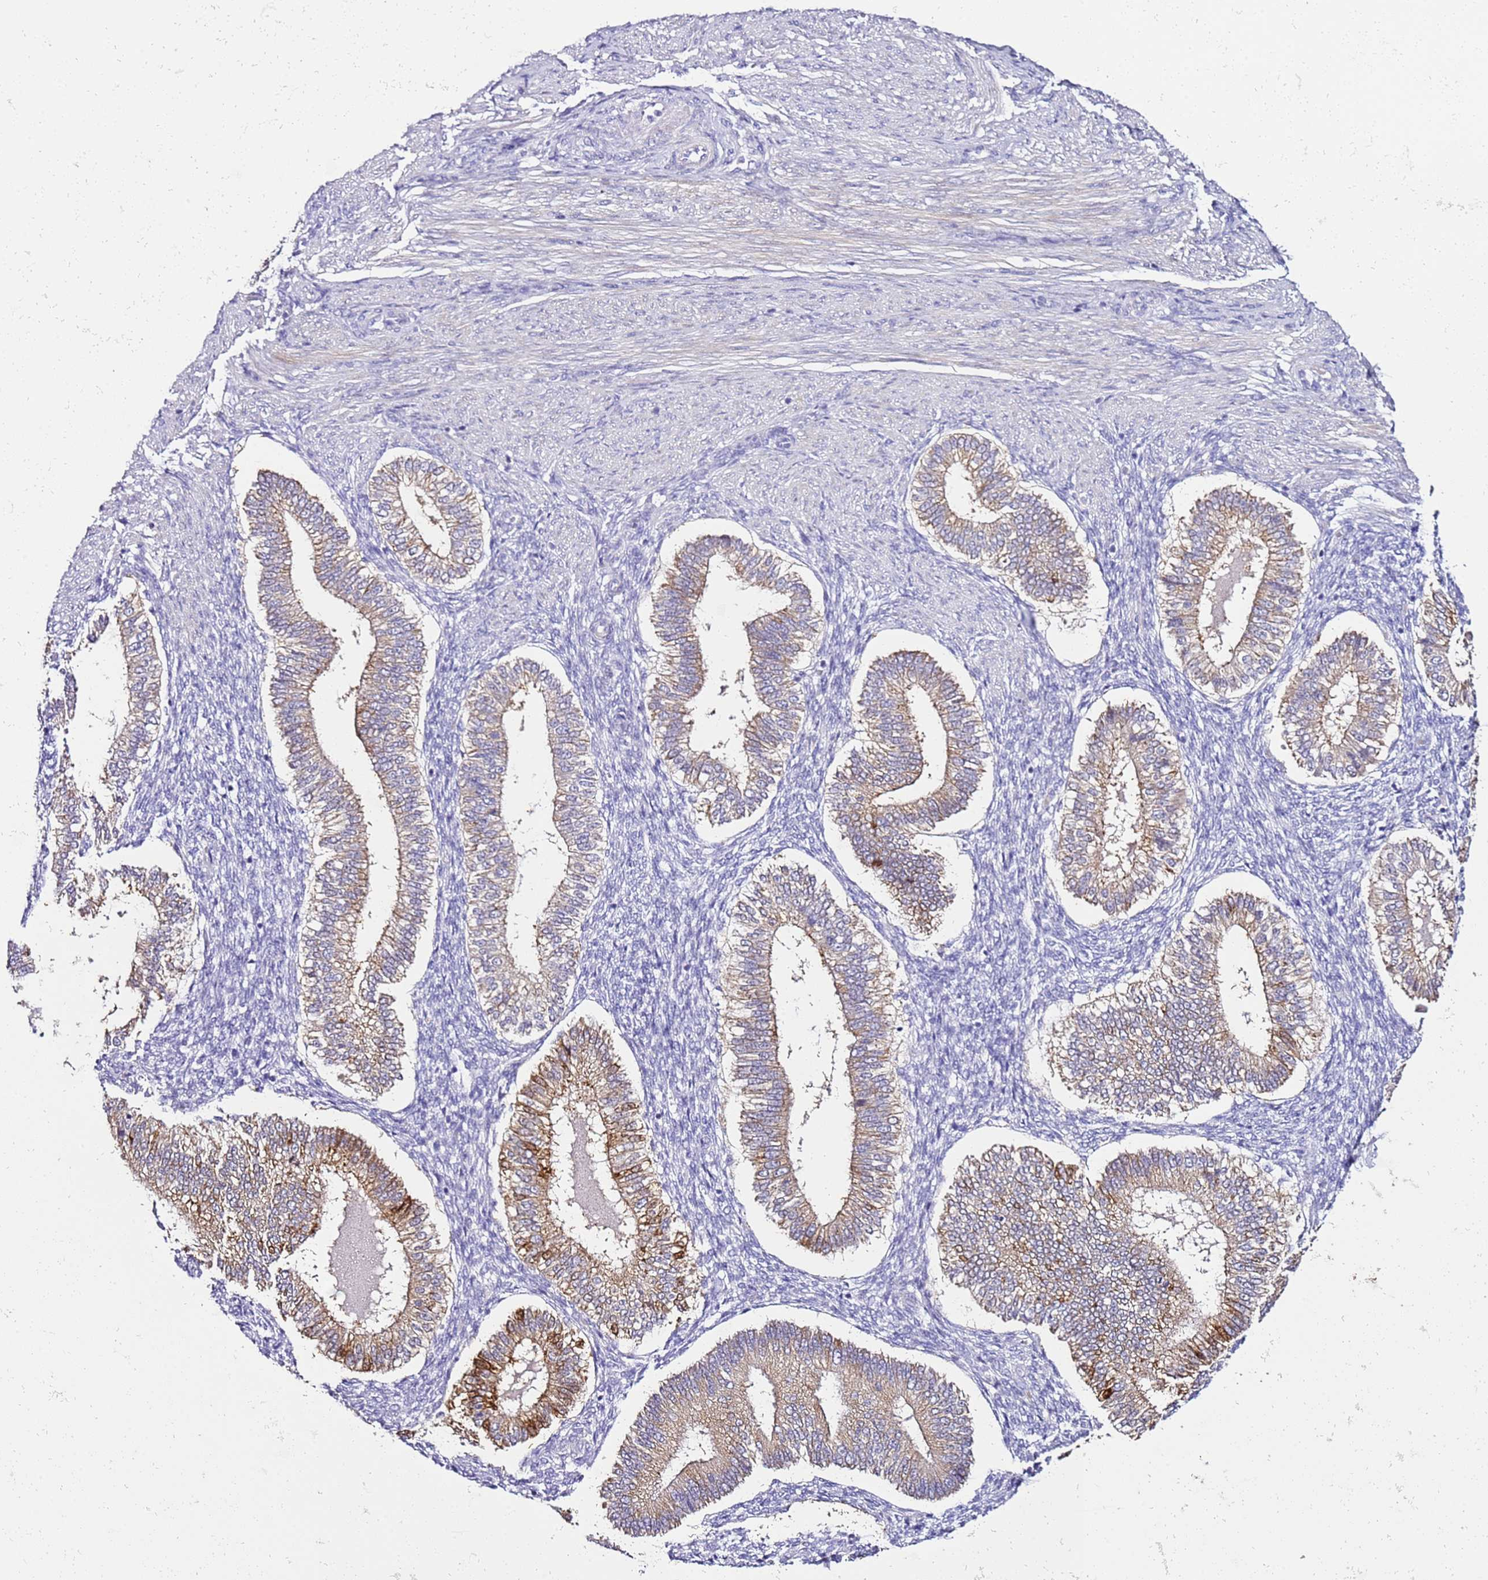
{"staining": {"intensity": "negative", "quantity": "none", "location": "none"}, "tissue": "endometrium", "cell_type": "Cells in endometrial stroma", "image_type": "normal", "snomed": [{"axis": "morphology", "description": "Normal tissue, NOS"}, {"axis": "topography", "description": "Endometrium"}], "caption": "Immunohistochemistry (IHC) of normal endometrium displays no expression in cells in endometrial stroma.", "gene": "HGD", "patient": {"sex": "female", "age": 25}}